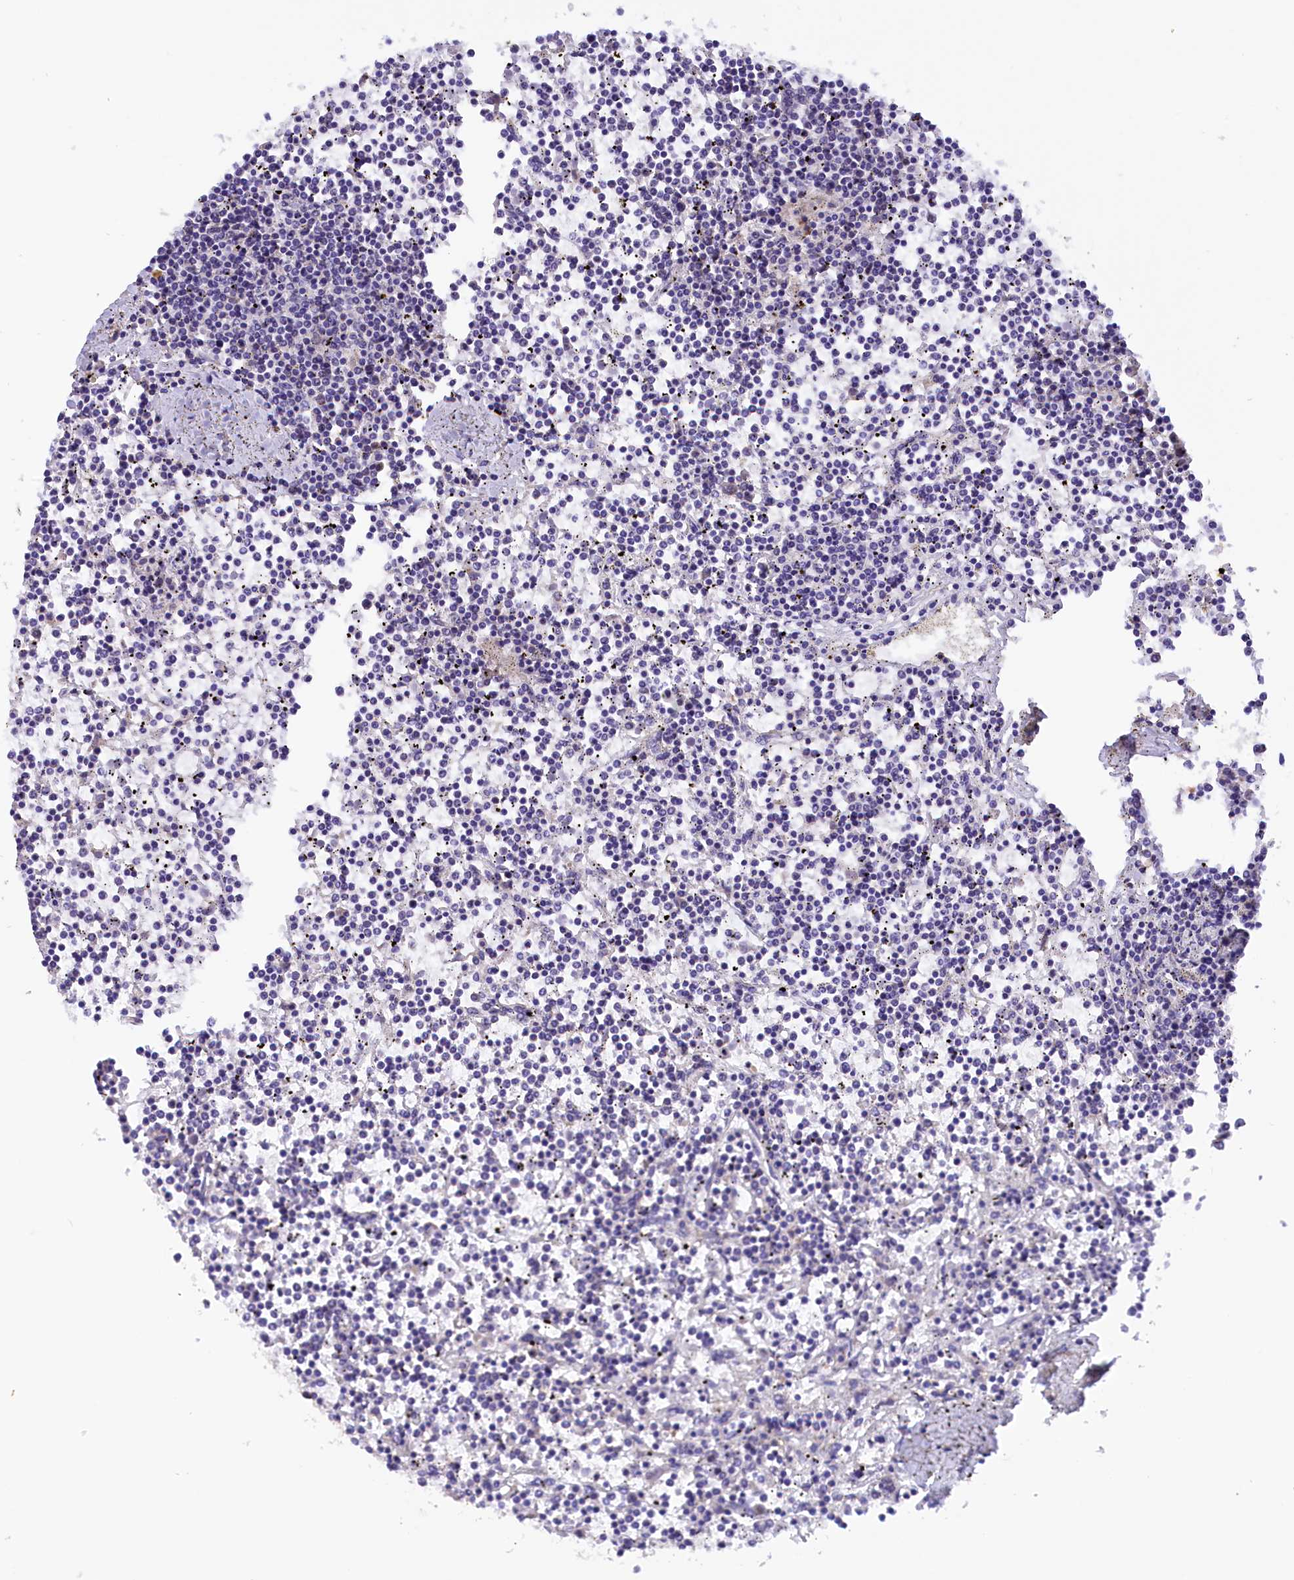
{"staining": {"intensity": "negative", "quantity": "none", "location": "none"}, "tissue": "lymphoma", "cell_type": "Tumor cells", "image_type": "cancer", "snomed": [{"axis": "morphology", "description": "Malignant lymphoma, non-Hodgkin's type, Low grade"}, {"axis": "topography", "description": "Spleen"}], "caption": "High magnification brightfield microscopy of malignant lymphoma, non-Hodgkin's type (low-grade) stained with DAB (brown) and counterstained with hematoxylin (blue): tumor cells show no significant expression. (Immunohistochemistry, brightfield microscopy, high magnification).", "gene": "PKIA", "patient": {"sex": "female", "age": 19}}